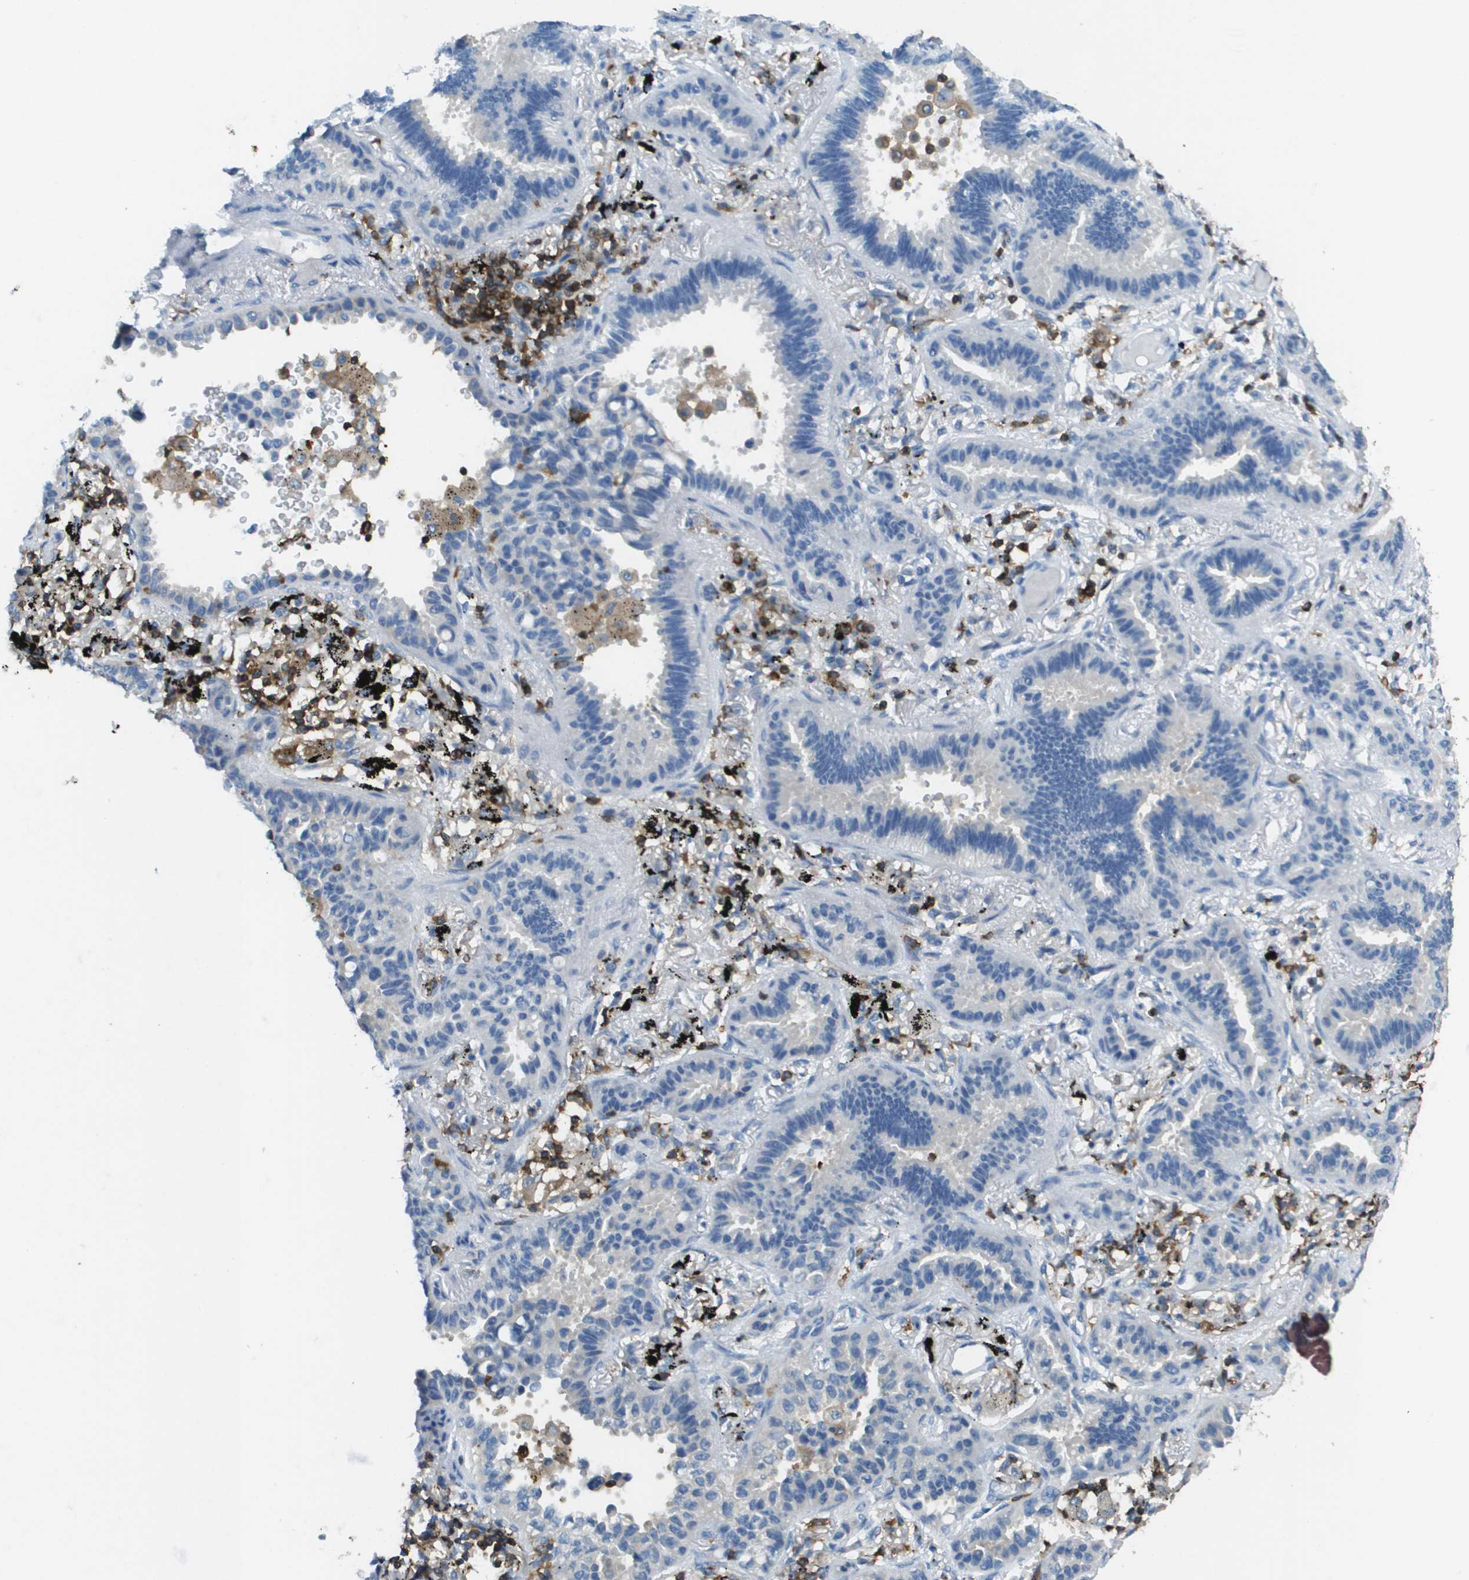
{"staining": {"intensity": "negative", "quantity": "none", "location": "none"}, "tissue": "lung cancer", "cell_type": "Tumor cells", "image_type": "cancer", "snomed": [{"axis": "morphology", "description": "Normal tissue, NOS"}, {"axis": "morphology", "description": "Adenocarcinoma, NOS"}, {"axis": "topography", "description": "Lung"}], "caption": "High power microscopy histopathology image of an immunohistochemistry (IHC) micrograph of lung adenocarcinoma, revealing no significant positivity in tumor cells. (DAB immunohistochemistry (IHC) with hematoxylin counter stain).", "gene": "APBB1IP", "patient": {"sex": "male", "age": 59}}